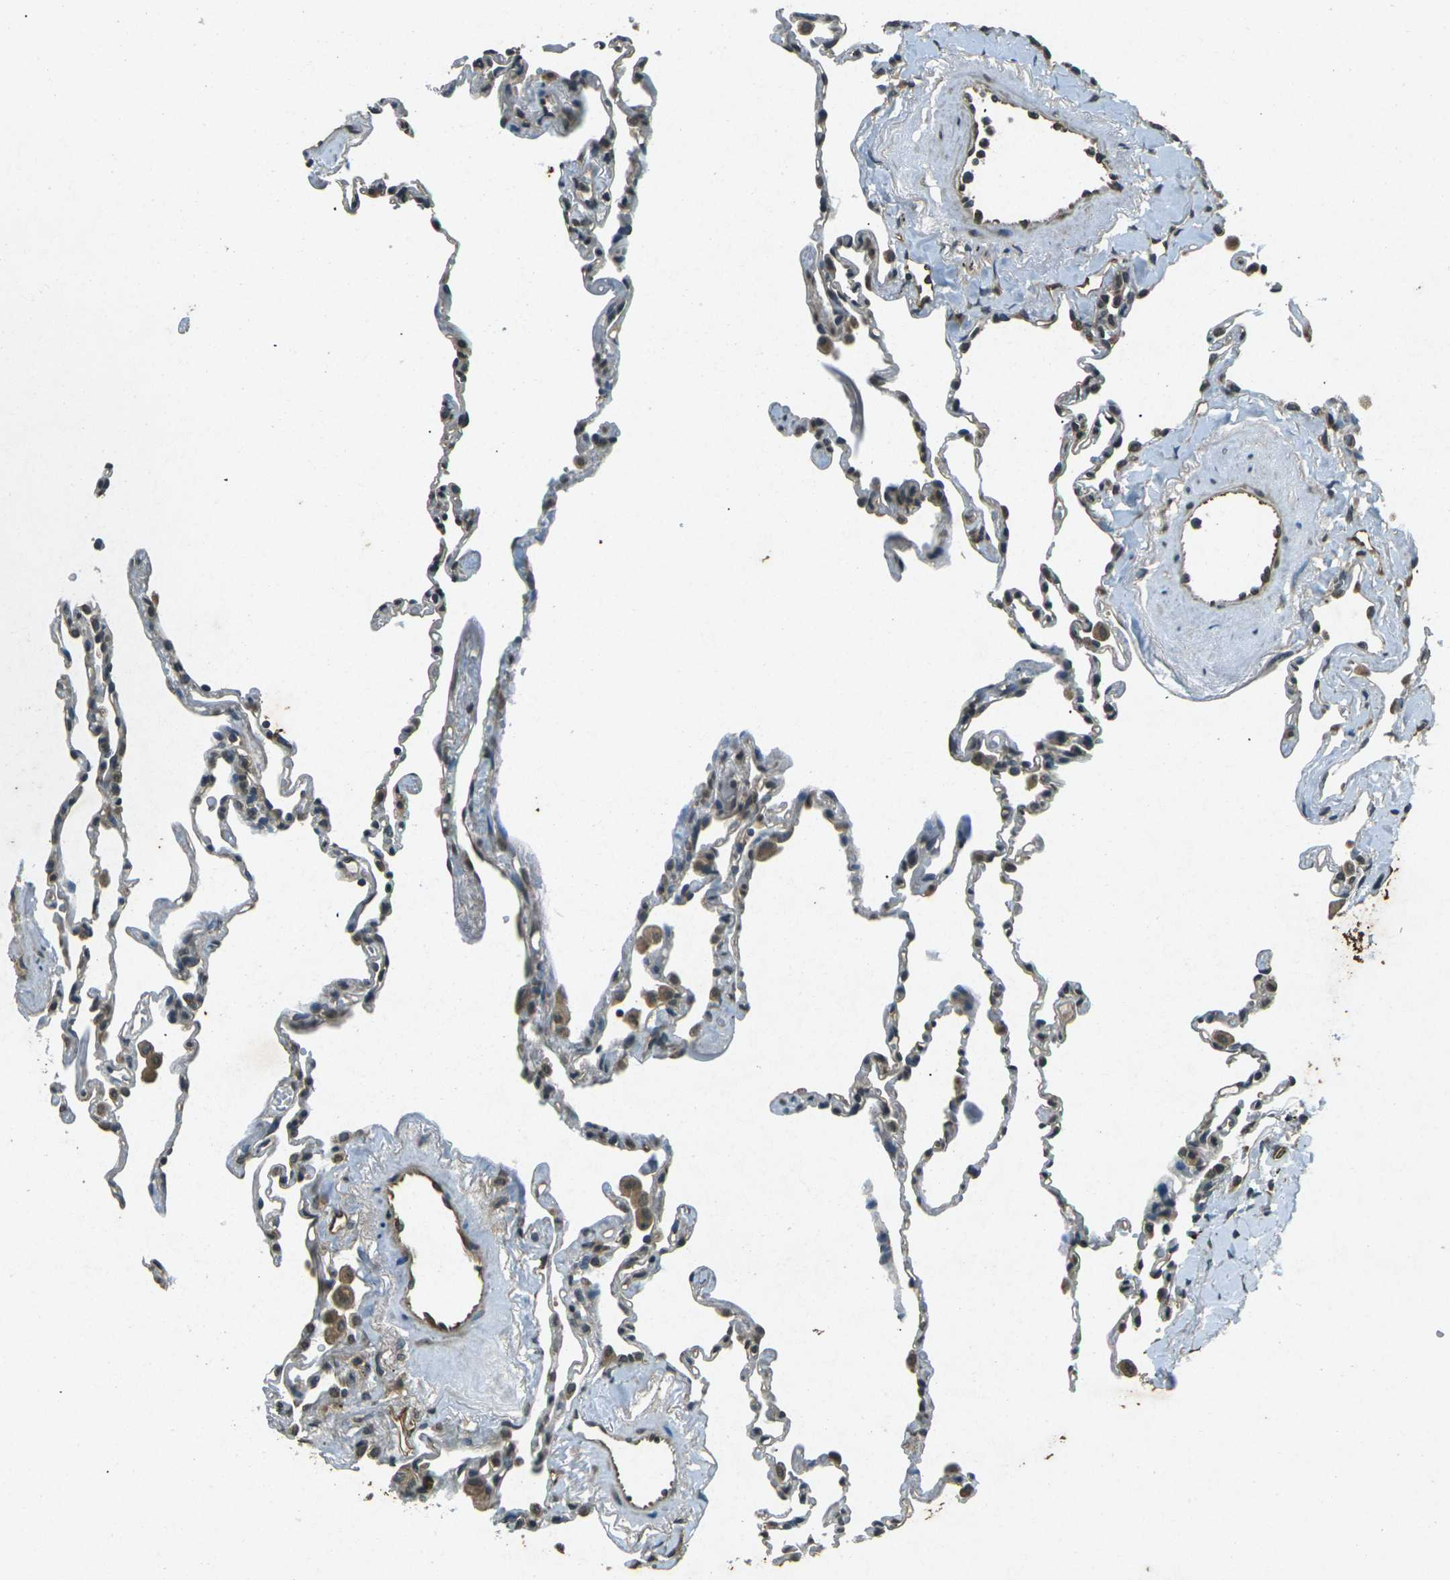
{"staining": {"intensity": "weak", "quantity": "<25%", "location": "cytoplasmic/membranous"}, "tissue": "lung", "cell_type": "Alveolar cells", "image_type": "normal", "snomed": [{"axis": "morphology", "description": "Normal tissue, NOS"}, {"axis": "topography", "description": "Lung"}], "caption": "A histopathology image of lung stained for a protein demonstrates no brown staining in alveolar cells. The staining was performed using DAB to visualize the protein expression in brown, while the nuclei were stained in blue with hematoxylin (Magnification: 20x).", "gene": "PDE2A", "patient": {"sex": "male", "age": 59}}